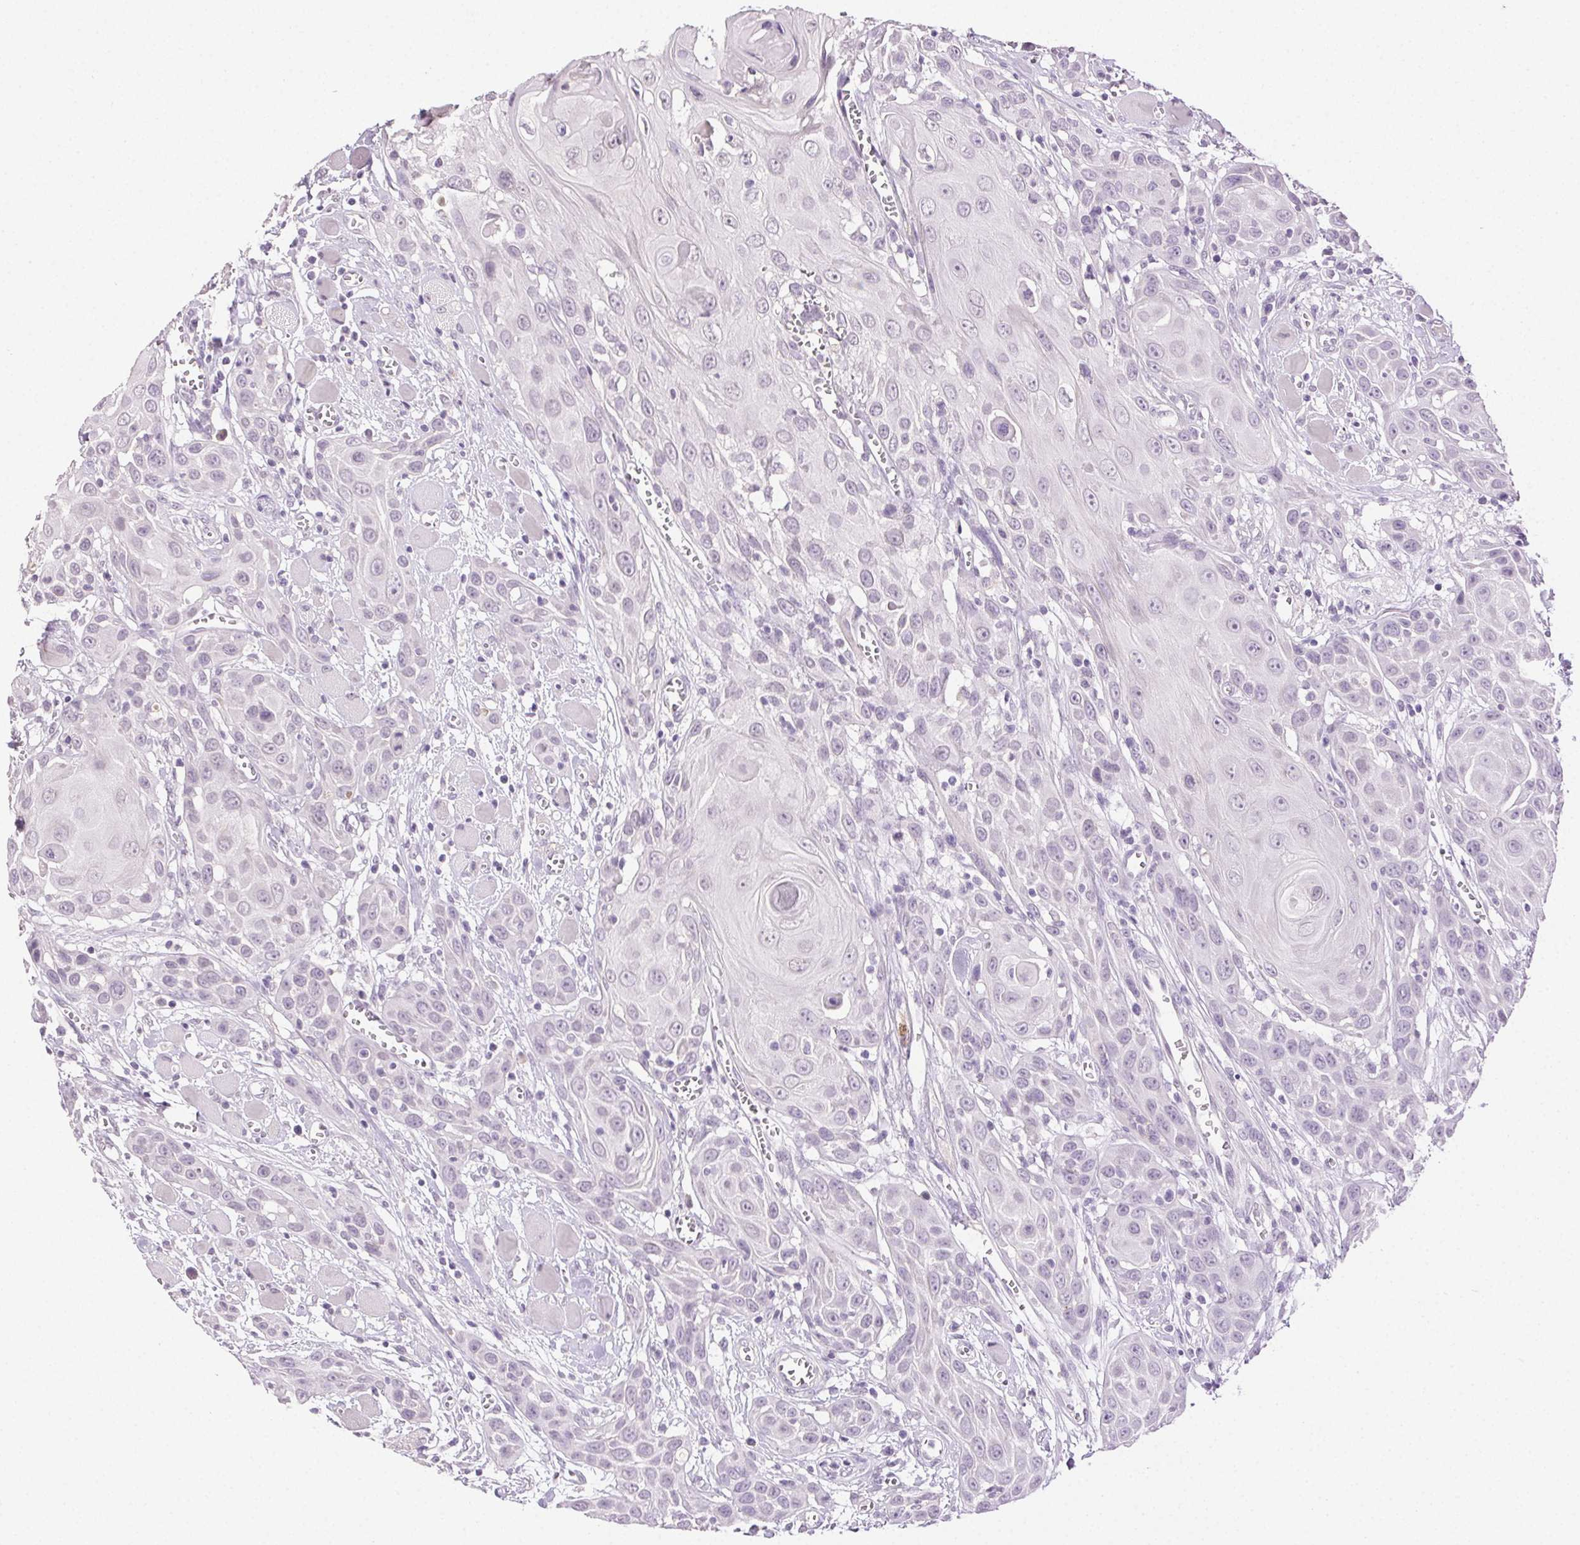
{"staining": {"intensity": "negative", "quantity": "none", "location": "none"}, "tissue": "head and neck cancer", "cell_type": "Tumor cells", "image_type": "cancer", "snomed": [{"axis": "morphology", "description": "Squamous cell carcinoma, NOS"}, {"axis": "topography", "description": "Head-Neck"}], "caption": "Immunohistochemistry photomicrograph of neoplastic tissue: human head and neck squamous cell carcinoma stained with DAB (3,3'-diaminobenzidine) reveals no significant protein positivity in tumor cells.", "gene": "CLDN10", "patient": {"sex": "female", "age": 80}}